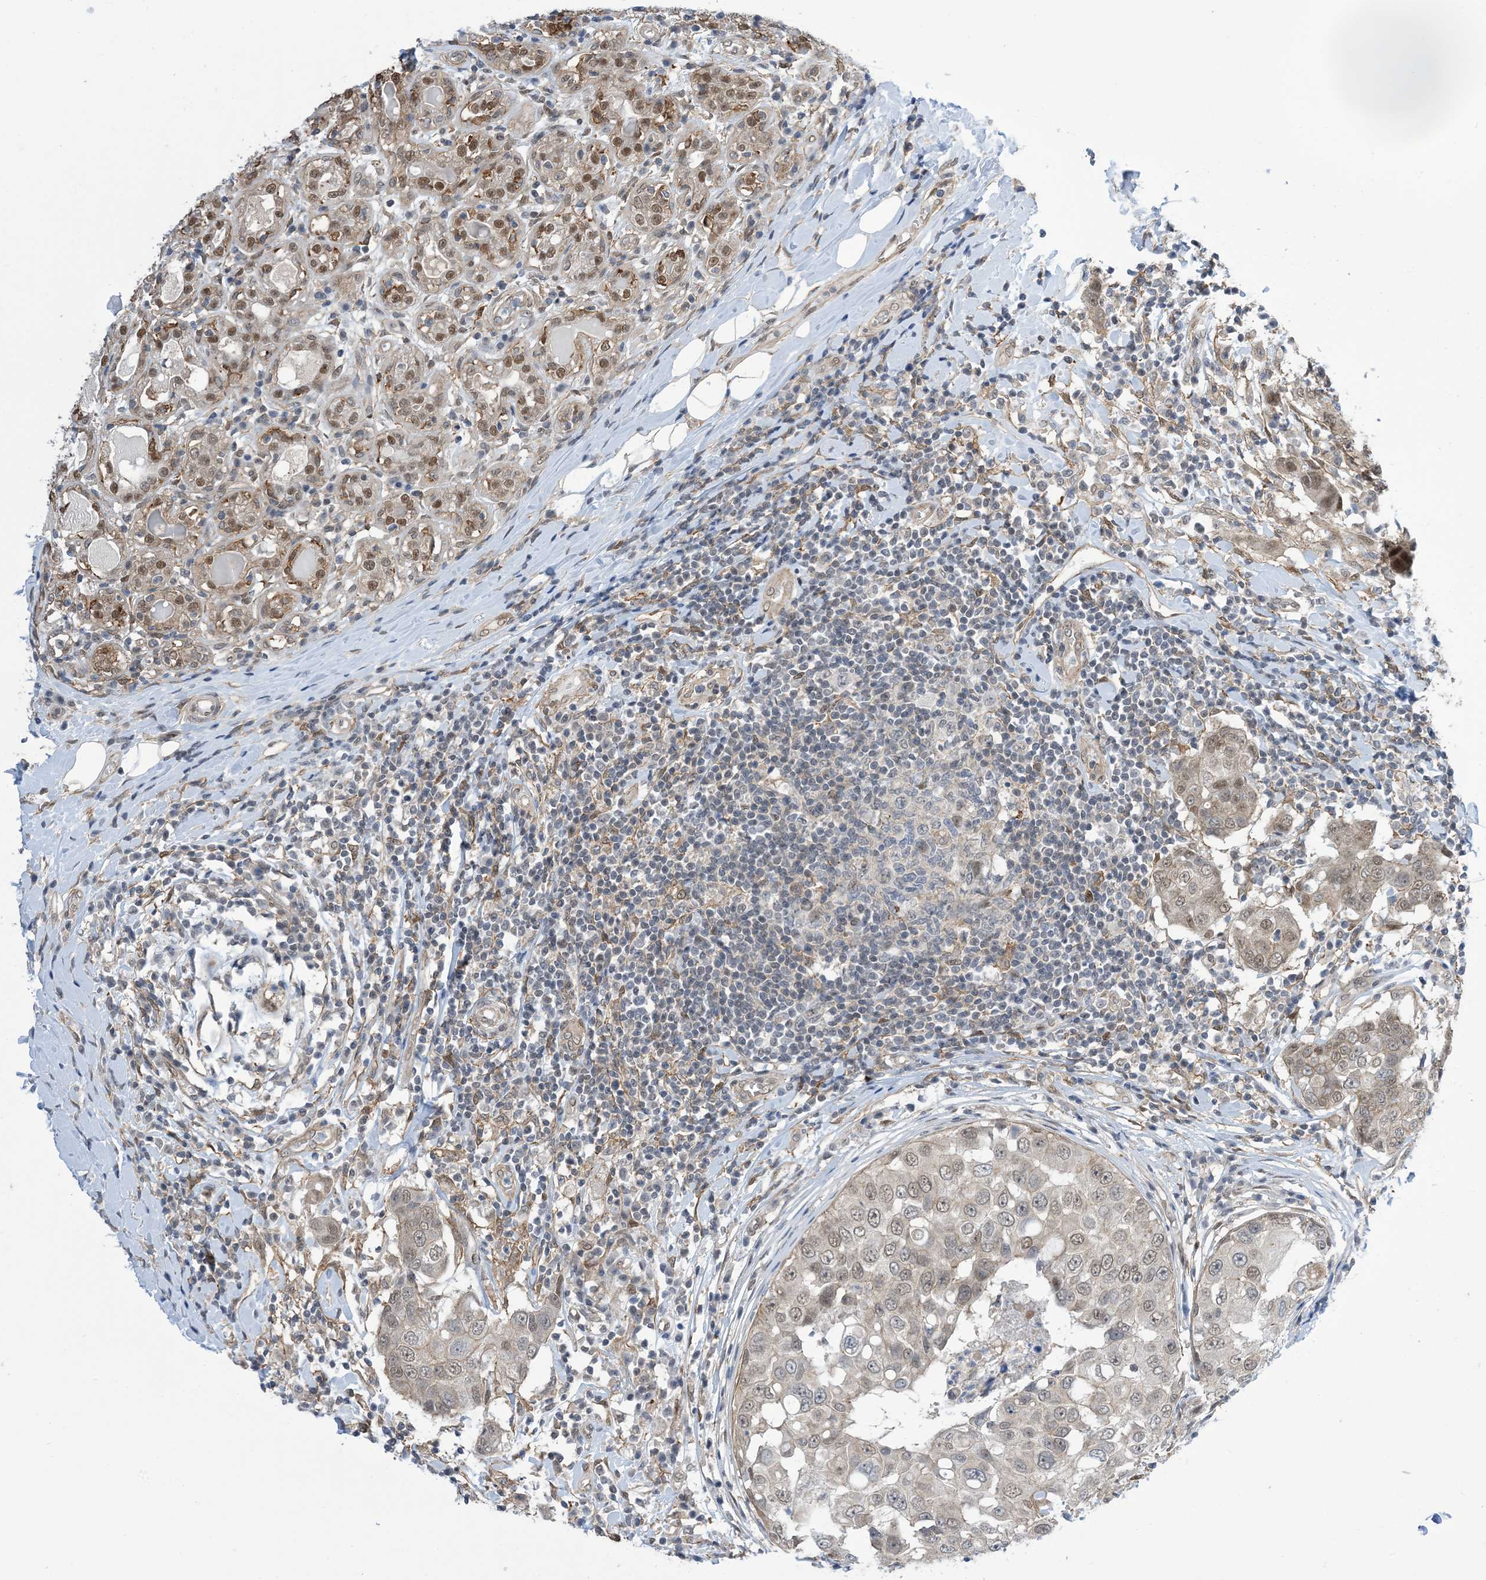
{"staining": {"intensity": "weak", "quantity": "25%-75%", "location": "nuclear"}, "tissue": "breast cancer", "cell_type": "Tumor cells", "image_type": "cancer", "snomed": [{"axis": "morphology", "description": "Duct carcinoma"}, {"axis": "topography", "description": "Breast"}], "caption": "There is low levels of weak nuclear staining in tumor cells of breast infiltrating ductal carcinoma, as demonstrated by immunohistochemical staining (brown color).", "gene": "ZNF8", "patient": {"sex": "female", "age": 27}}